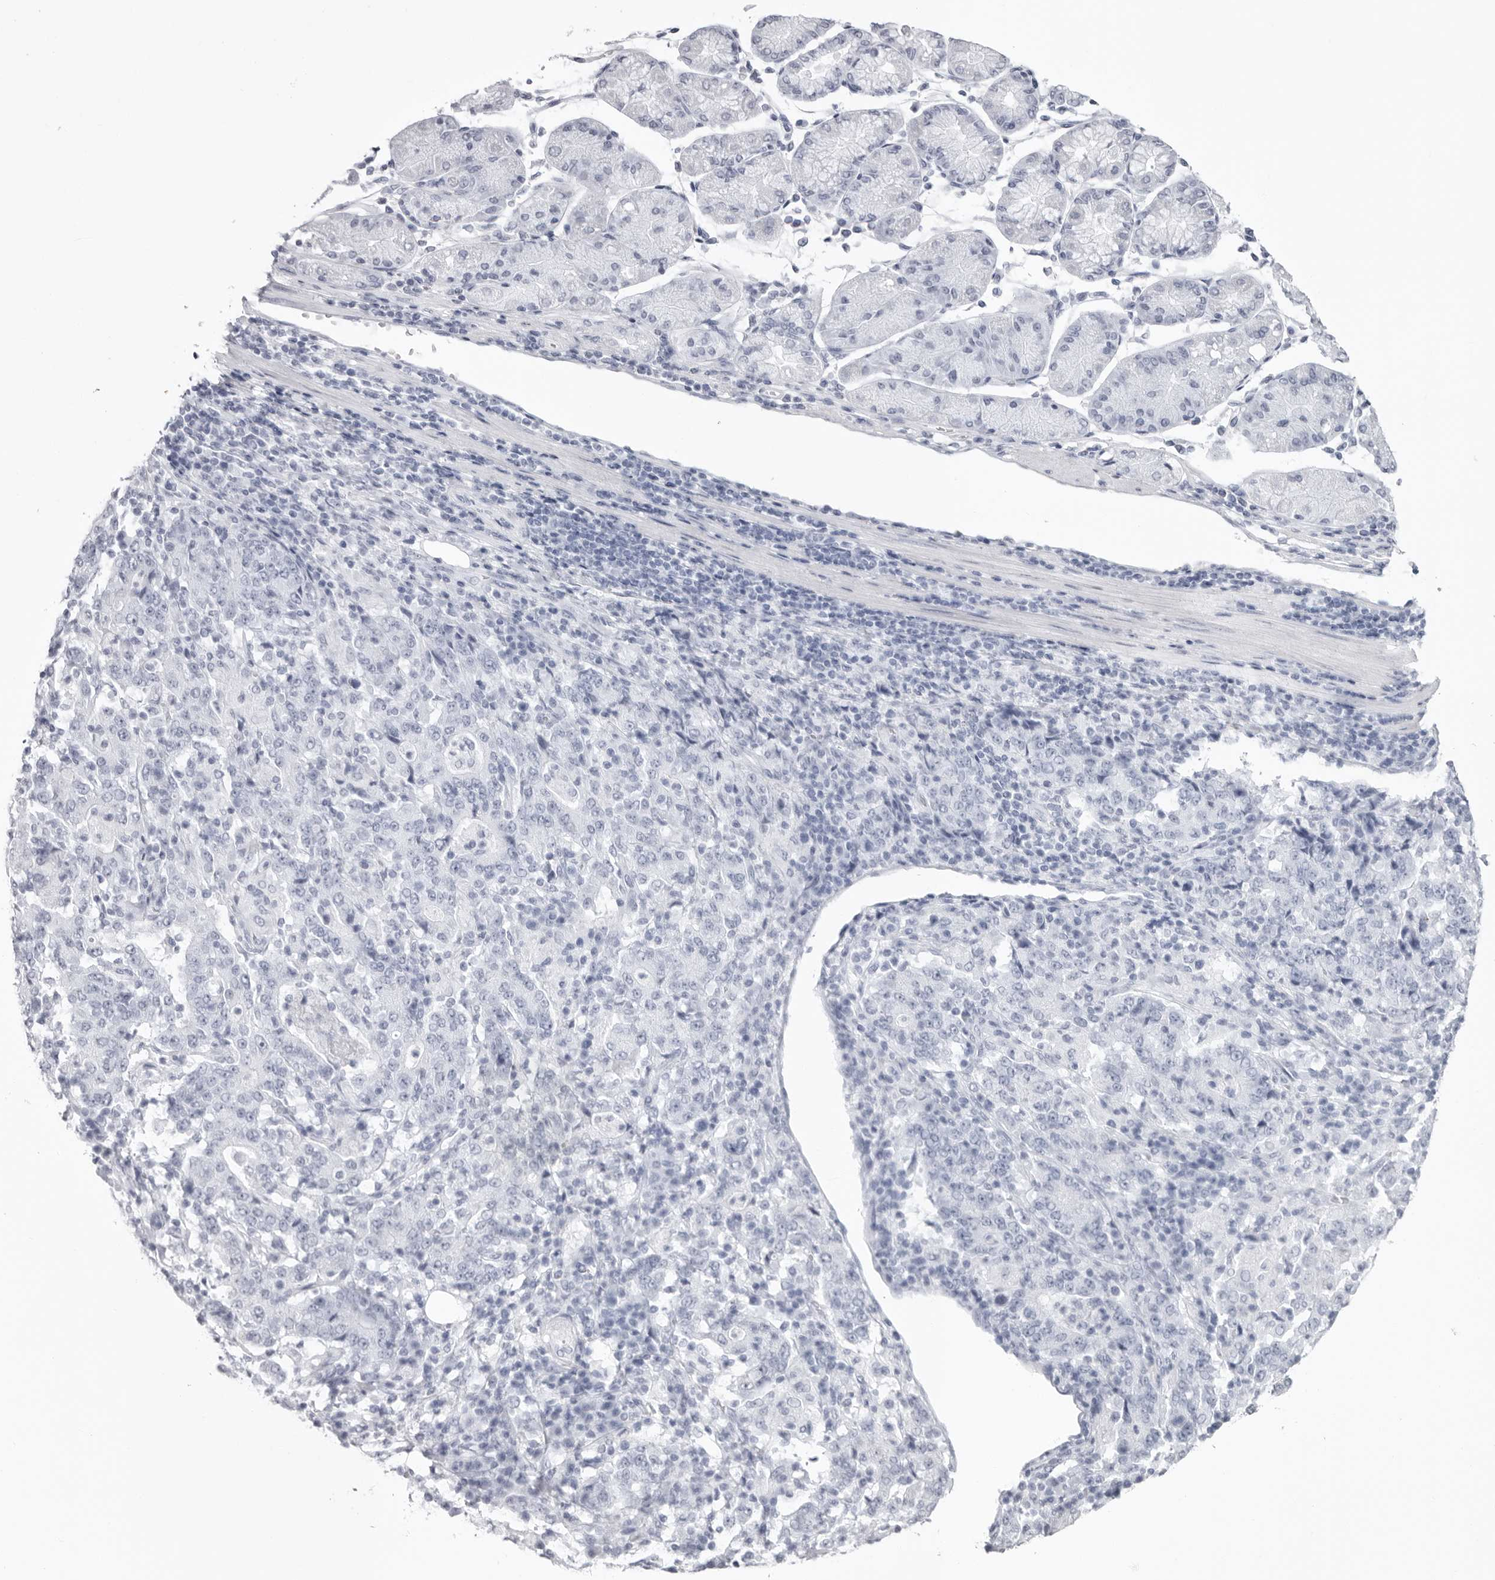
{"staining": {"intensity": "negative", "quantity": "none", "location": "none"}, "tissue": "stomach cancer", "cell_type": "Tumor cells", "image_type": "cancer", "snomed": [{"axis": "morphology", "description": "Normal tissue, NOS"}, {"axis": "morphology", "description": "Adenocarcinoma, NOS"}, {"axis": "topography", "description": "Stomach, upper"}, {"axis": "topography", "description": "Stomach"}], "caption": "Photomicrograph shows no significant protein expression in tumor cells of stomach cancer.", "gene": "KLK9", "patient": {"sex": "male", "age": 59}}